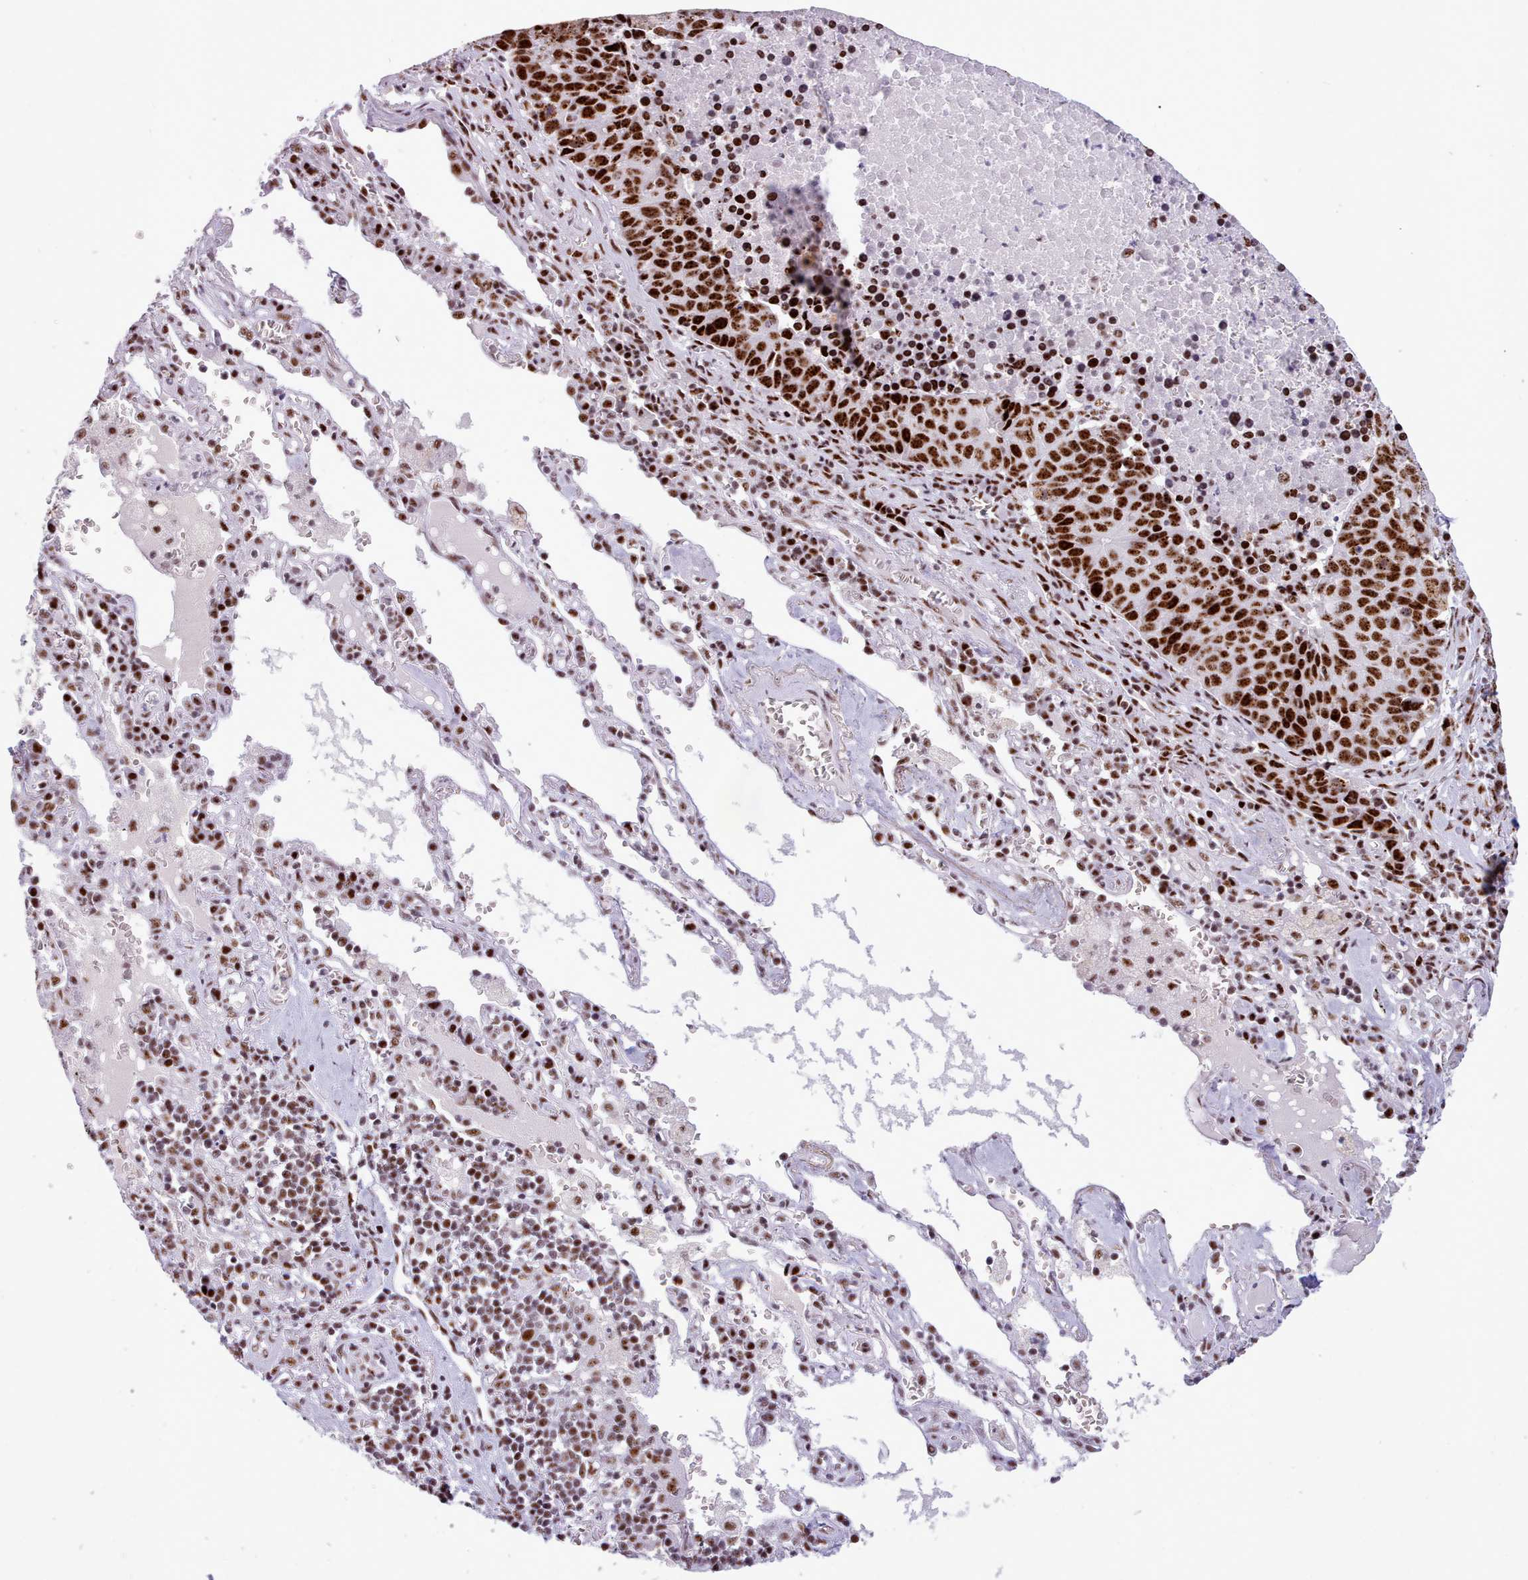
{"staining": {"intensity": "strong", "quantity": ">75%", "location": "nuclear"}, "tissue": "lung cancer", "cell_type": "Tumor cells", "image_type": "cancer", "snomed": [{"axis": "morphology", "description": "Squamous cell carcinoma, NOS"}, {"axis": "topography", "description": "Lung"}], "caption": "A photomicrograph showing strong nuclear expression in approximately >75% of tumor cells in squamous cell carcinoma (lung), as visualized by brown immunohistochemical staining.", "gene": "TMEM35B", "patient": {"sex": "female", "age": 66}}